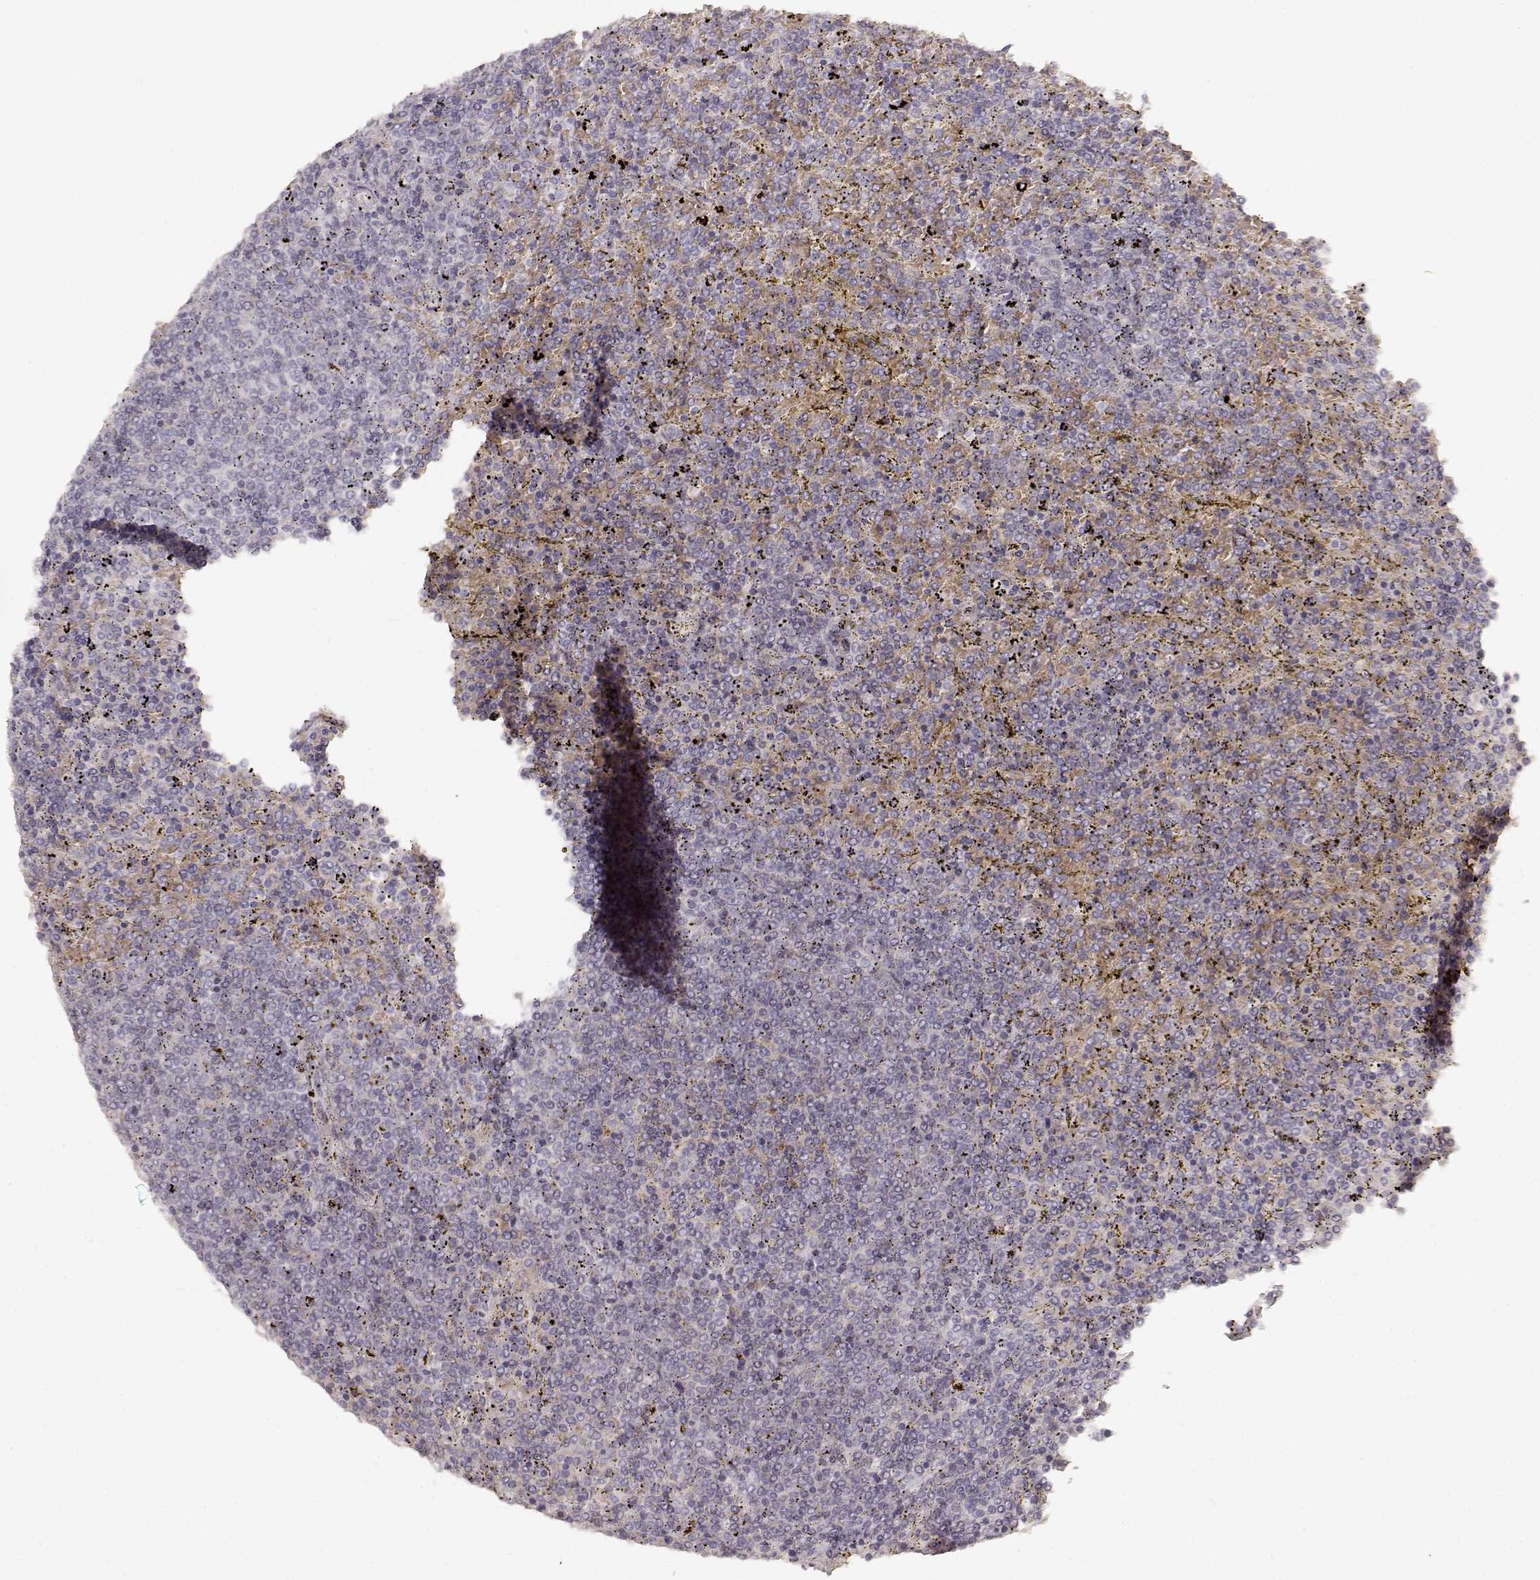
{"staining": {"intensity": "negative", "quantity": "none", "location": "none"}, "tissue": "lymphoma", "cell_type": "Tumor cells", "image_type": "cancer", "snomed": [{"axis": "morphology", "description": "Malignant lymphoma, non-Hodgkin's type, Low grade"}, {"axis": "topography", "description": "Spleen"}], "caption": "DAB immunohistochemical staining of lymphoma demonstrates no significant staining in tumor cells.", "gene": "LAMC2", "patient": {"sex": "female", "age": 77}}